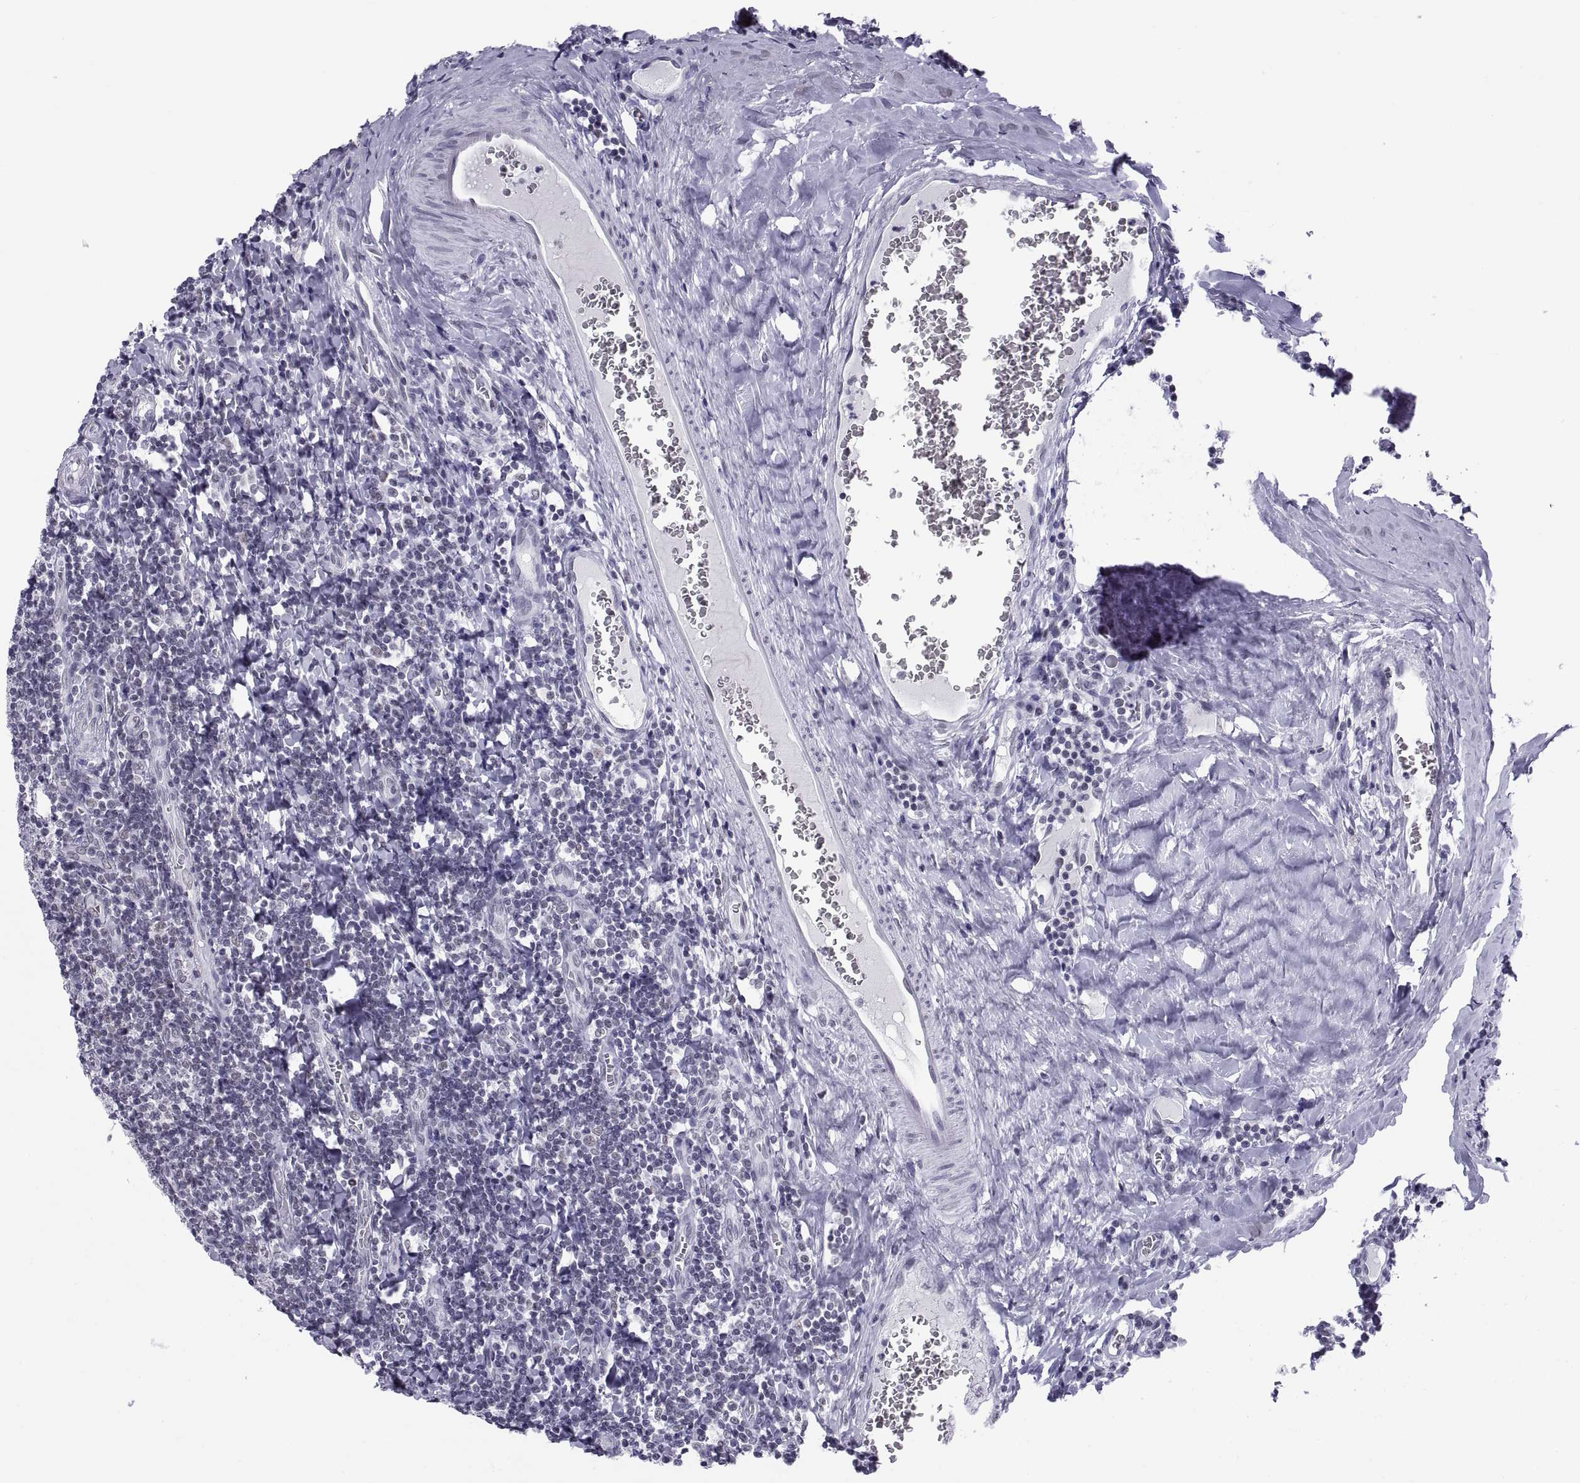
{"staining": {"intensity": "negative", "quantity": "none", "location": "none"}, "tissue": "tonsil", "cell_type": "Germinal center cells", "image_type": "normal", "snomed": [{"axis": "morphology", "description": "Normal tissue, NOS"}, {"axis": "morphology", "description": "Inflammation, NOS"}, {"axis": "topography", "description": "Tonsil"}], "caption": "IHC of benign tonsil reveals no expression in germinal center cells. (Brightfield microscopy of DAB (3,3'-diaminobenzidine) immunohistochemistry at high magnification).", "gene": "NEUROD6", "patient": {"sex": "female", "age": 31}}